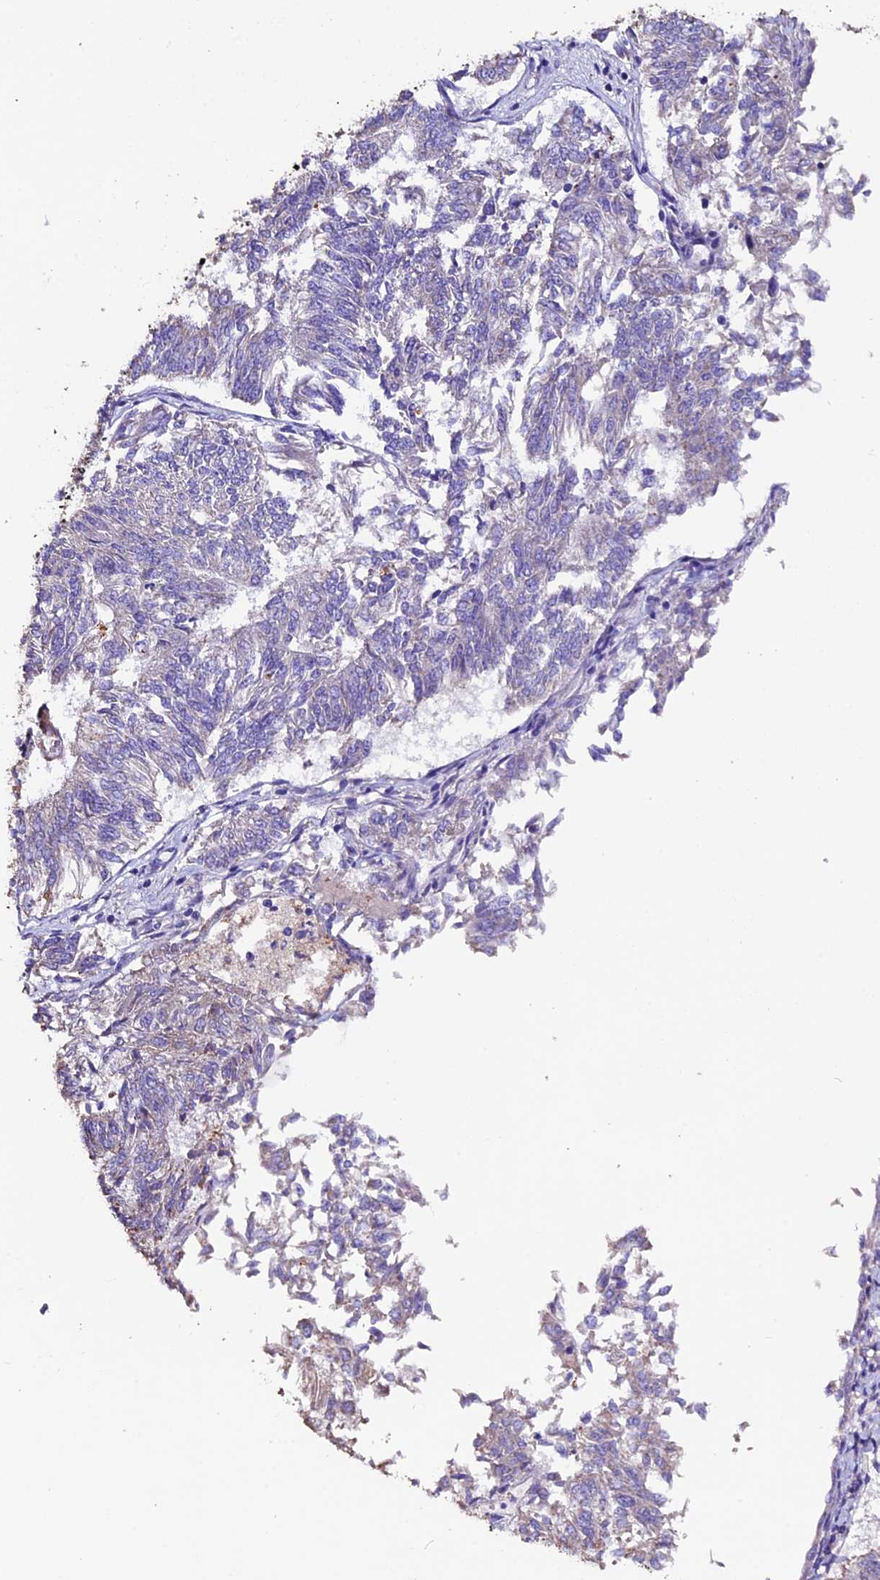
{"staining": {"intensity": "weak", "quantity": "<25%", "location": "cytoplasmic/membranous"}, "tissue": "endometrial cancer", "cell_type": "Tumor cells", "image_type": "cancer", "snomed": [{"axis": "morphology", "description": "Adenocarcinoma, NOS"}, {"axis": "topography", "description": "Endometrium"}], "caption": "Immunohistochemical staining of endometrial adenocarcinoma exhibits no significant positivity in tumor cells. Brightfield microscopy of IHC stained with DAB (brown) and hematoxylin (blue), captured at high magnification.", "gene": "FBXW9", "patient": {"sex": "female", "age": 58}}